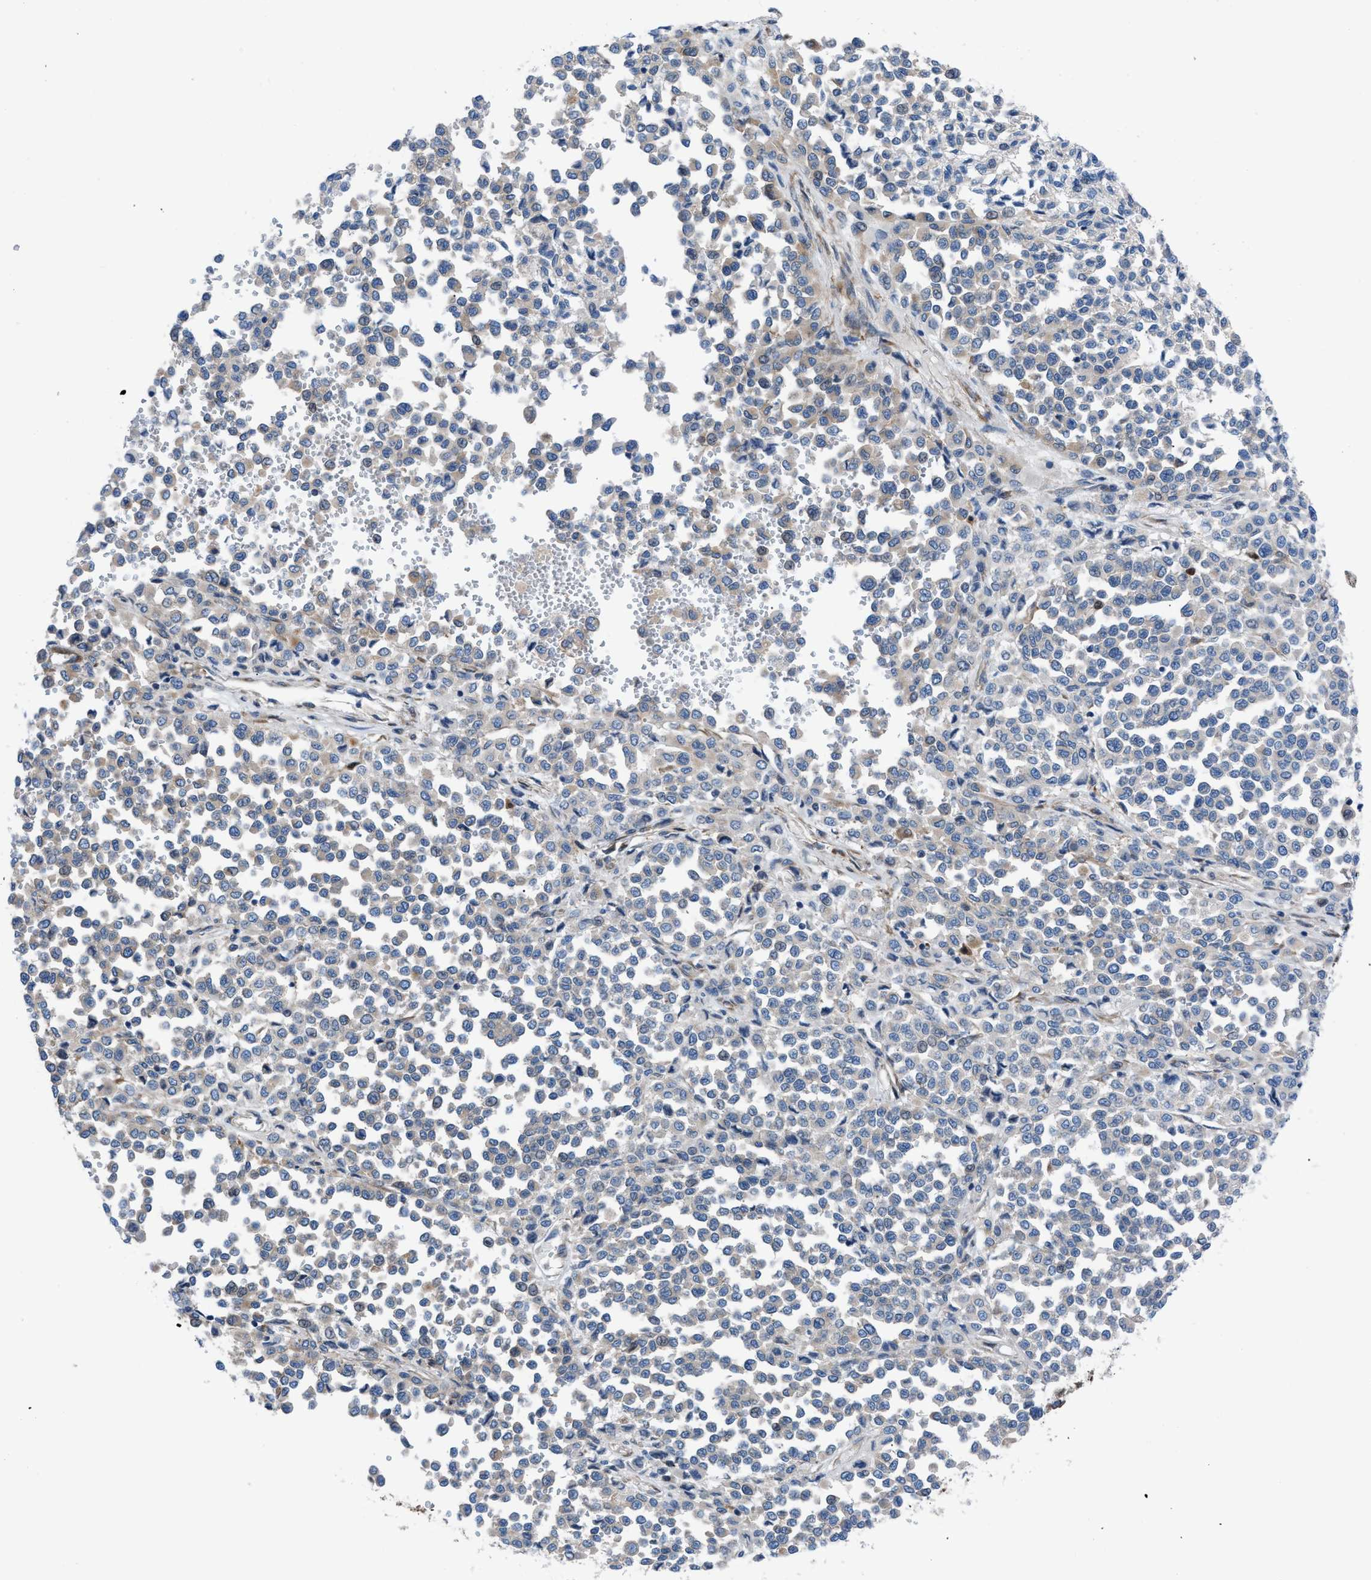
{"staining": {"intensity": "weak", "quantity": "<25%", "location": "cytoplasmic/membranous"}, "tissue": "melanoma", "cell_type": "Tumor cells", "image_type": "cancer", "snomed": [{"axis": "morphology", "description": "Malignant melanoma, Metastatic site"}, {"axis": "topography", "description": "Pancreas"}], "caption": "DAB (3,3'-diaminobenzidine) immunohistochemical staining of human melanoma displays no significant positivity in tumor cells.", "gene": "DMAC1", "patient": {"sex": "female", "age": 30}}